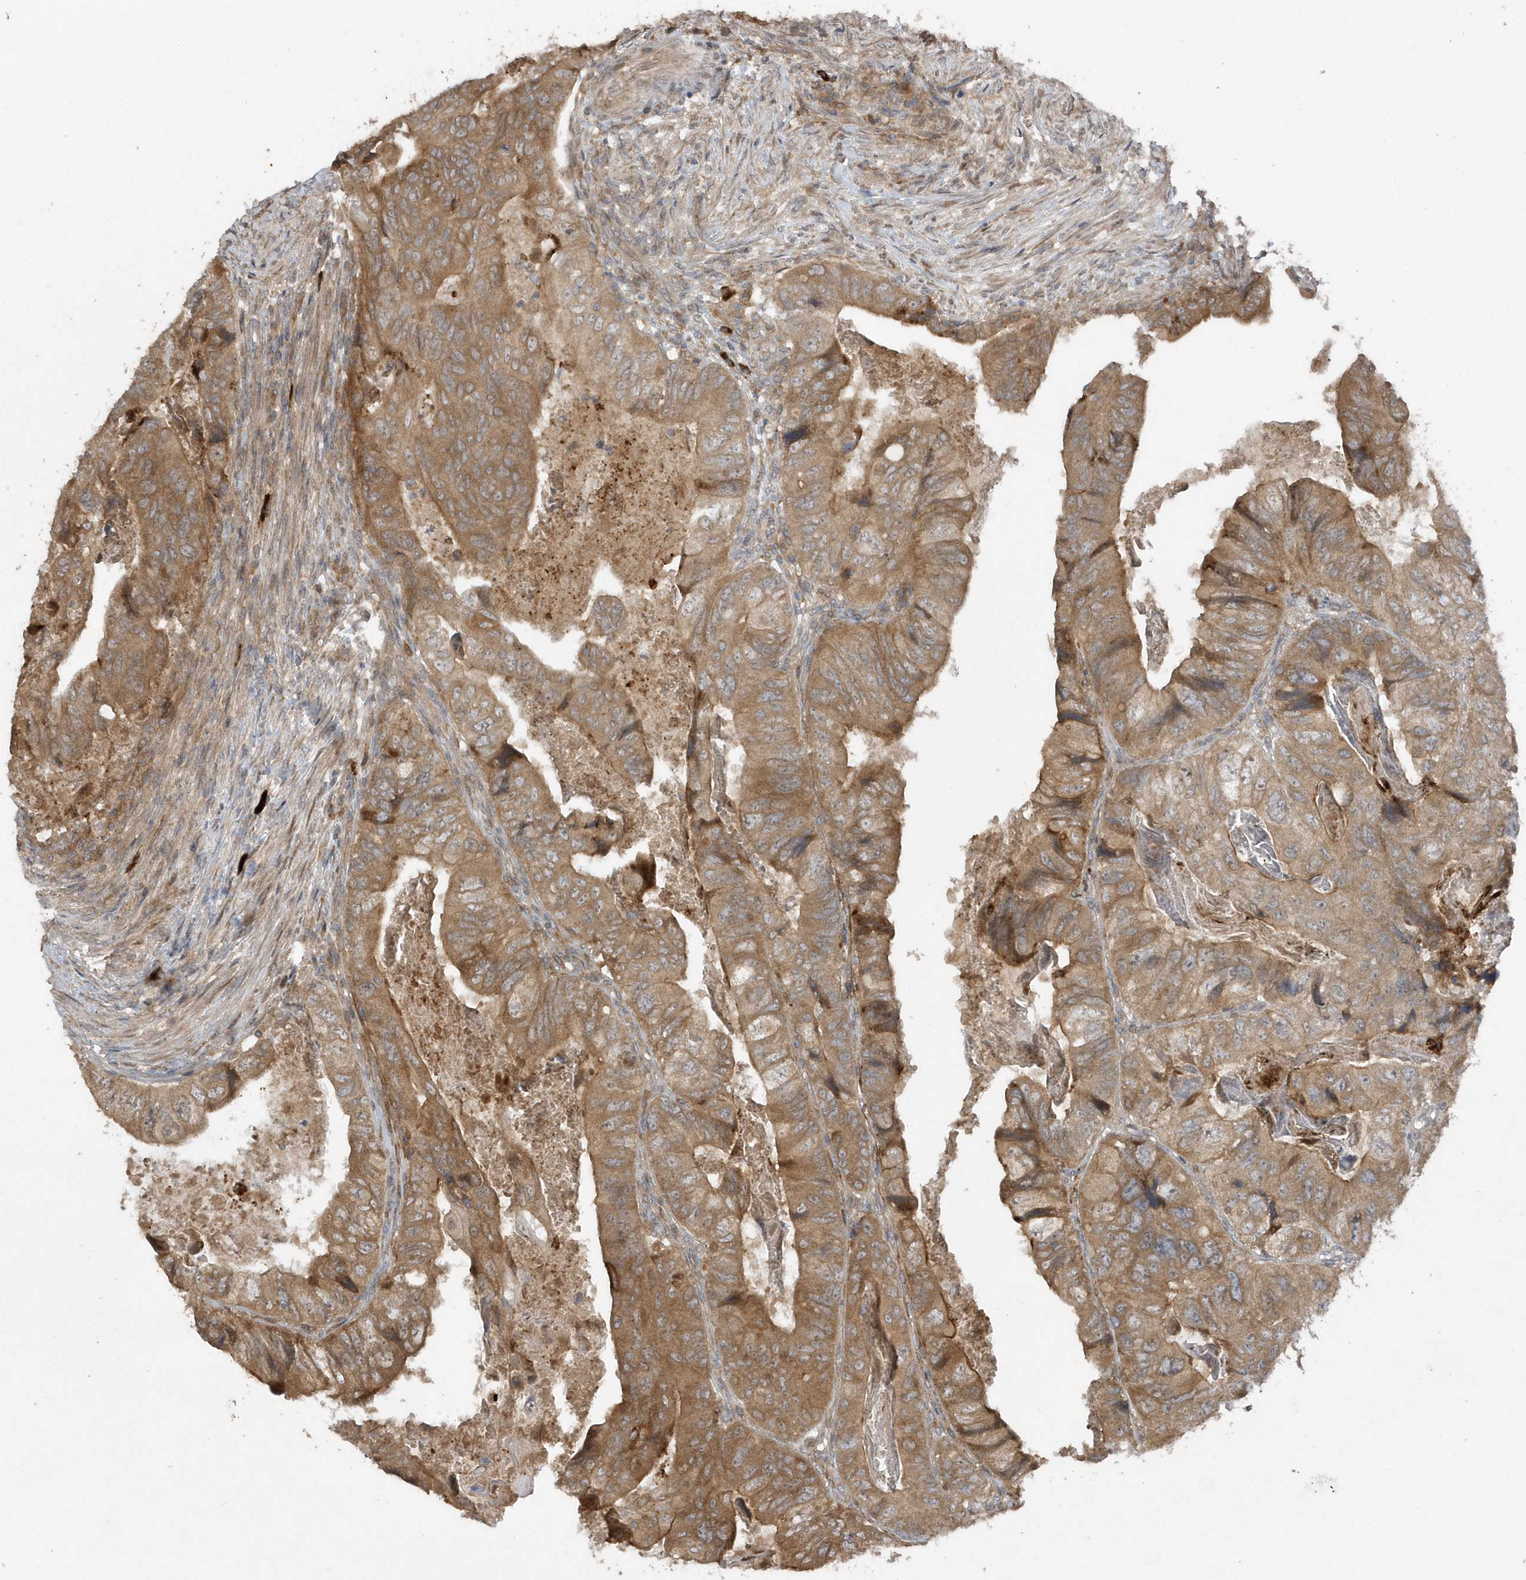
{"staining": {"intensity": "moderate", "quantity": ">75%", "location": "cytoplasmic/membranous"}, "tissue": "colorectal cancer", "cell_type": "Tumor cells", "image_type": "cancer", "snomed": [{"axis": "morphology", "description": "Adenocarcinoma, NOS"}, {"axis": "topography", "description": "Rectum"}], "caption": "Protein staining of adenocarcinoma (colorectal) tissue demonstrates moderate cytoplasmic/membranous expression in about >75% of tumor cells. (DAB (3,3'-diaminobenzidine) IHC with brightfield microscopy, high magnification).", "gene": "HERPUD1", "patient": {"sex": "male", "age": 63}}